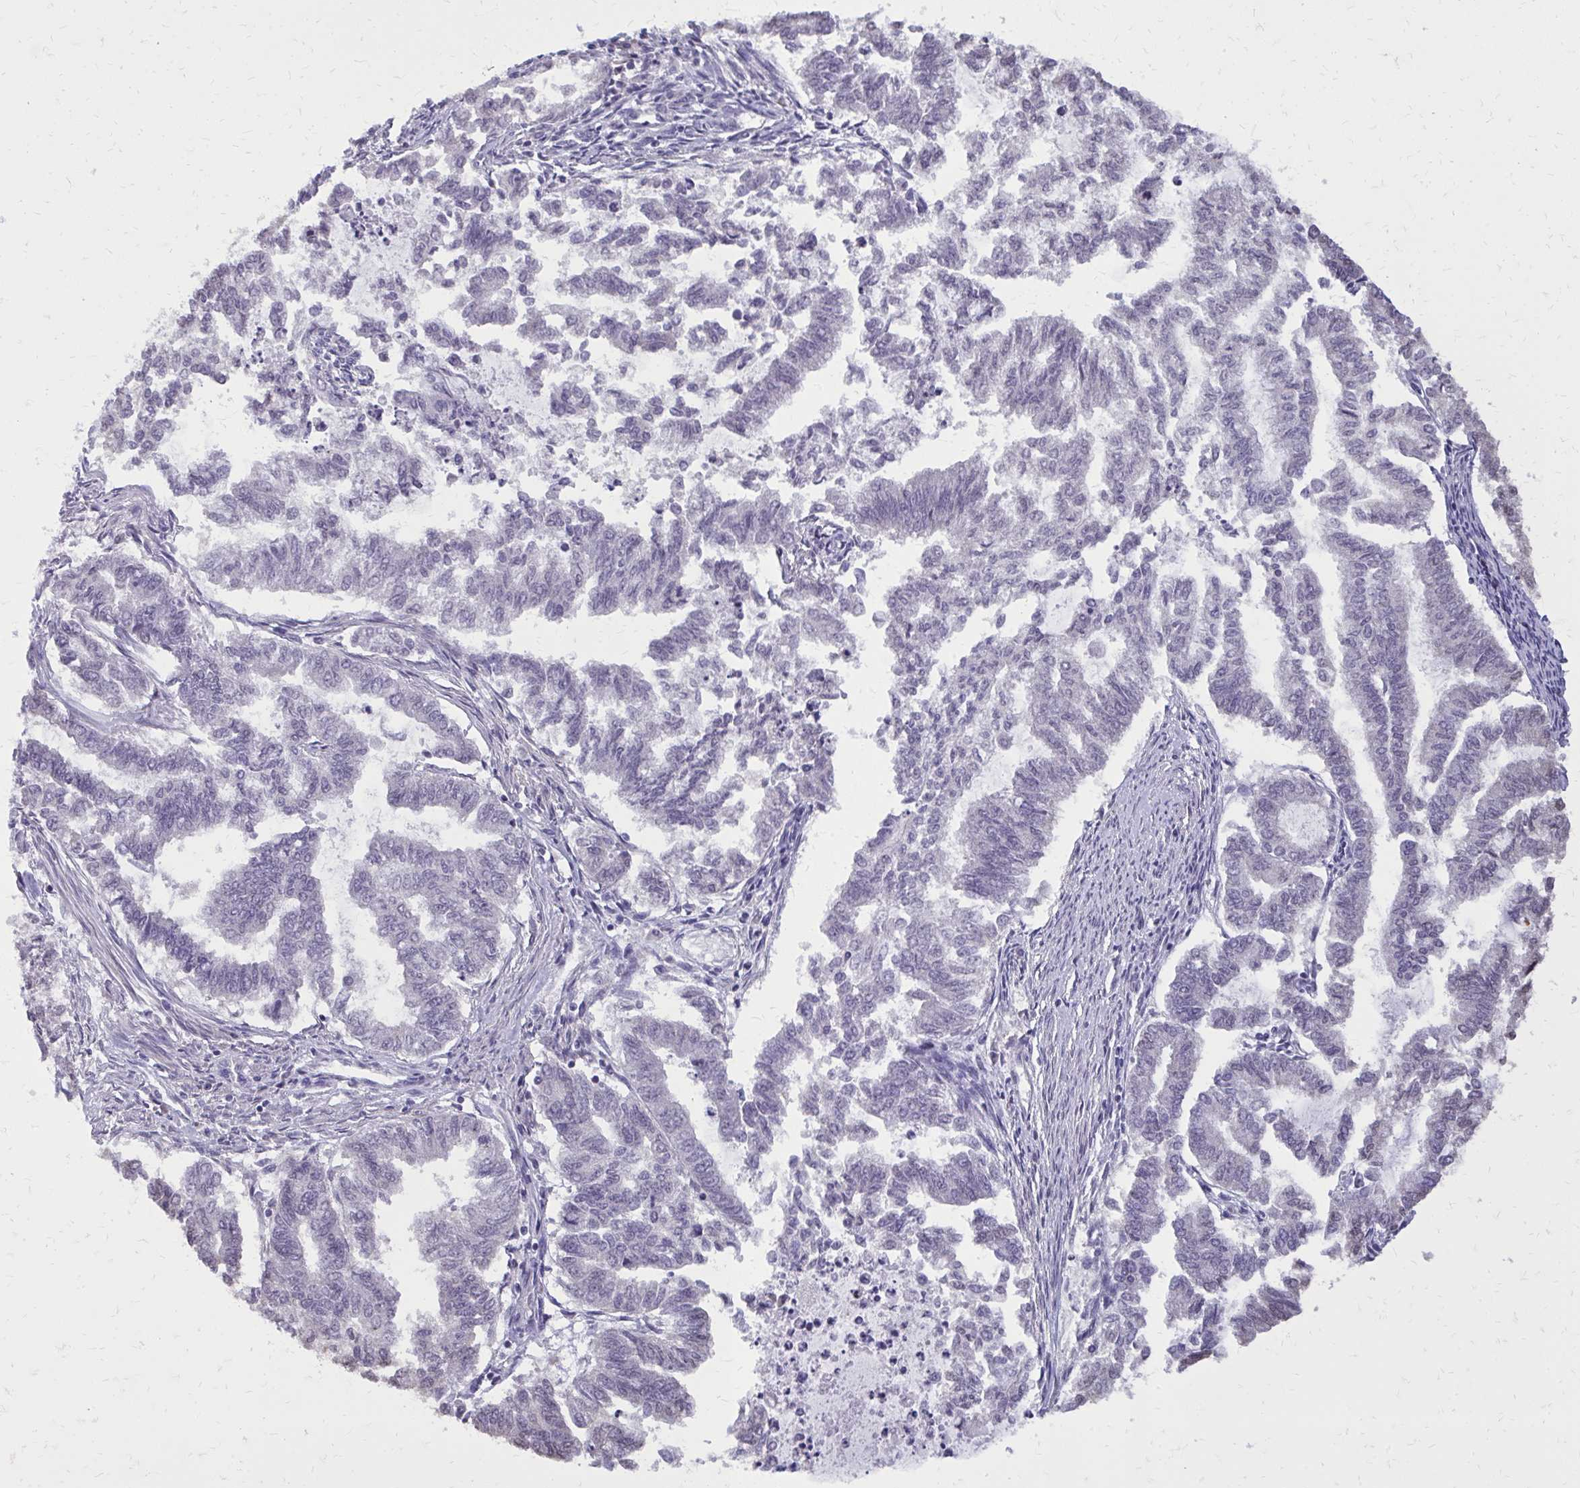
{"staining": {"intensity": "negative", "quantity": "none", "location": "none"}, "tissue": "endometrial cancer", "cell_type": "Tumor cells", "image_type": "cancer", "snomed": [{"axis": "morphology", "description": "Adenocarcinoma, NOS"}, {"axis": "topography", "description": "Endometrium"}], "caption": "A photomicrograph of endometrial adenocarcinoma stained for a protein exhibits no brown staining in tumor cells.", "gene": "AKAP5", "patient": {"sex": "female", "age": 79}}